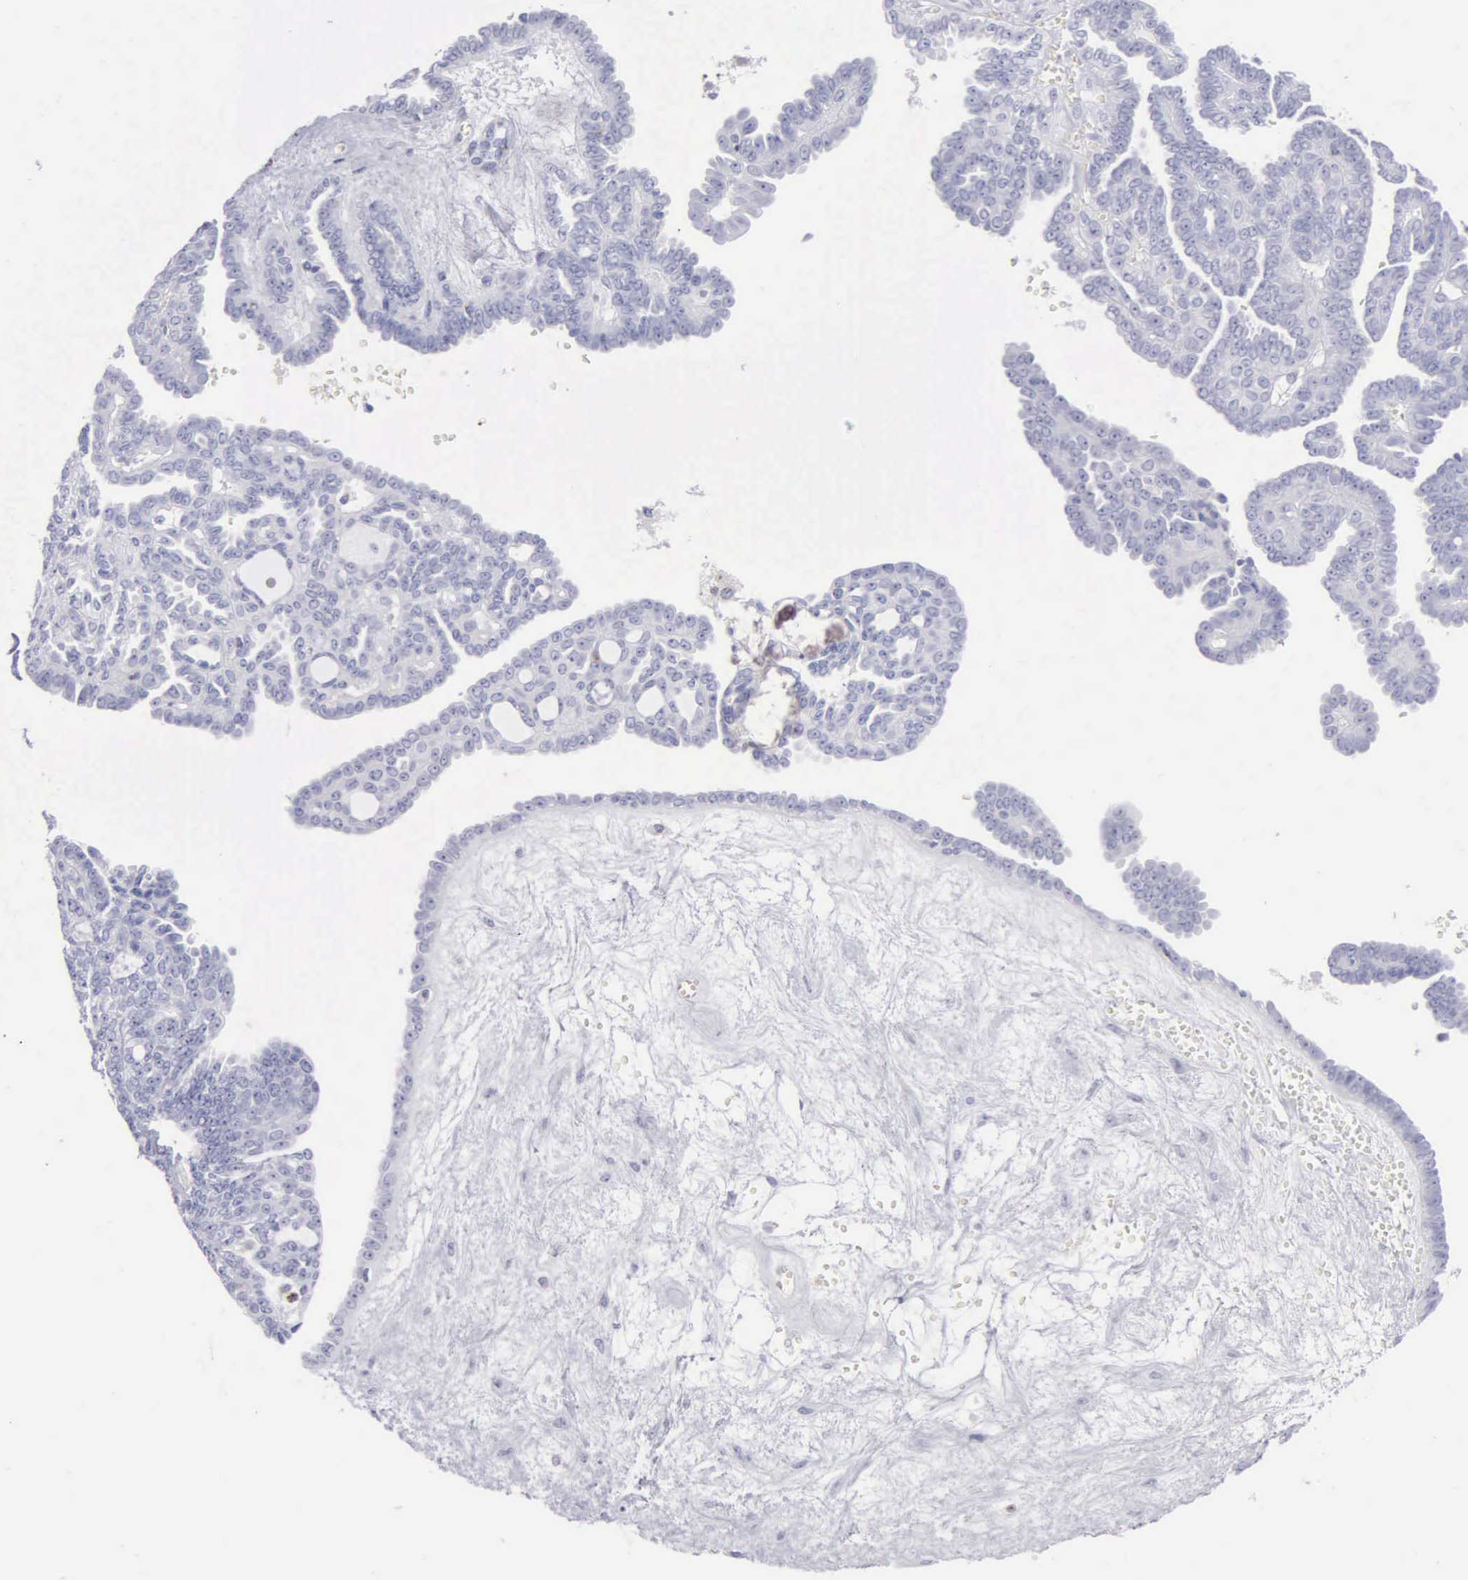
{"staining": {"intensity": "negative", "quantity": "none", "location": "none"}, "tissue": "ovarian cancer", "cell_type": "Tumor cells", "image_type": "cancer", "snomed": [{"axis": "morphology", "description": "Cystadenocarcinoma, serous, NOS"}, {"axis": "topography", "description": "Ovary"}], "caption": "Serous cystadenocarcinoma (ovarian) was stained to show a protein in brown. There is no significant expression in tumor cells. The staining is performed using DAB (3,3'-diaminobenzidine) brown chromogen with nuclei counter-stained in using hematoxylin.", "gene": "SRGN", "patient": {"sex": "female", "age": 71}}